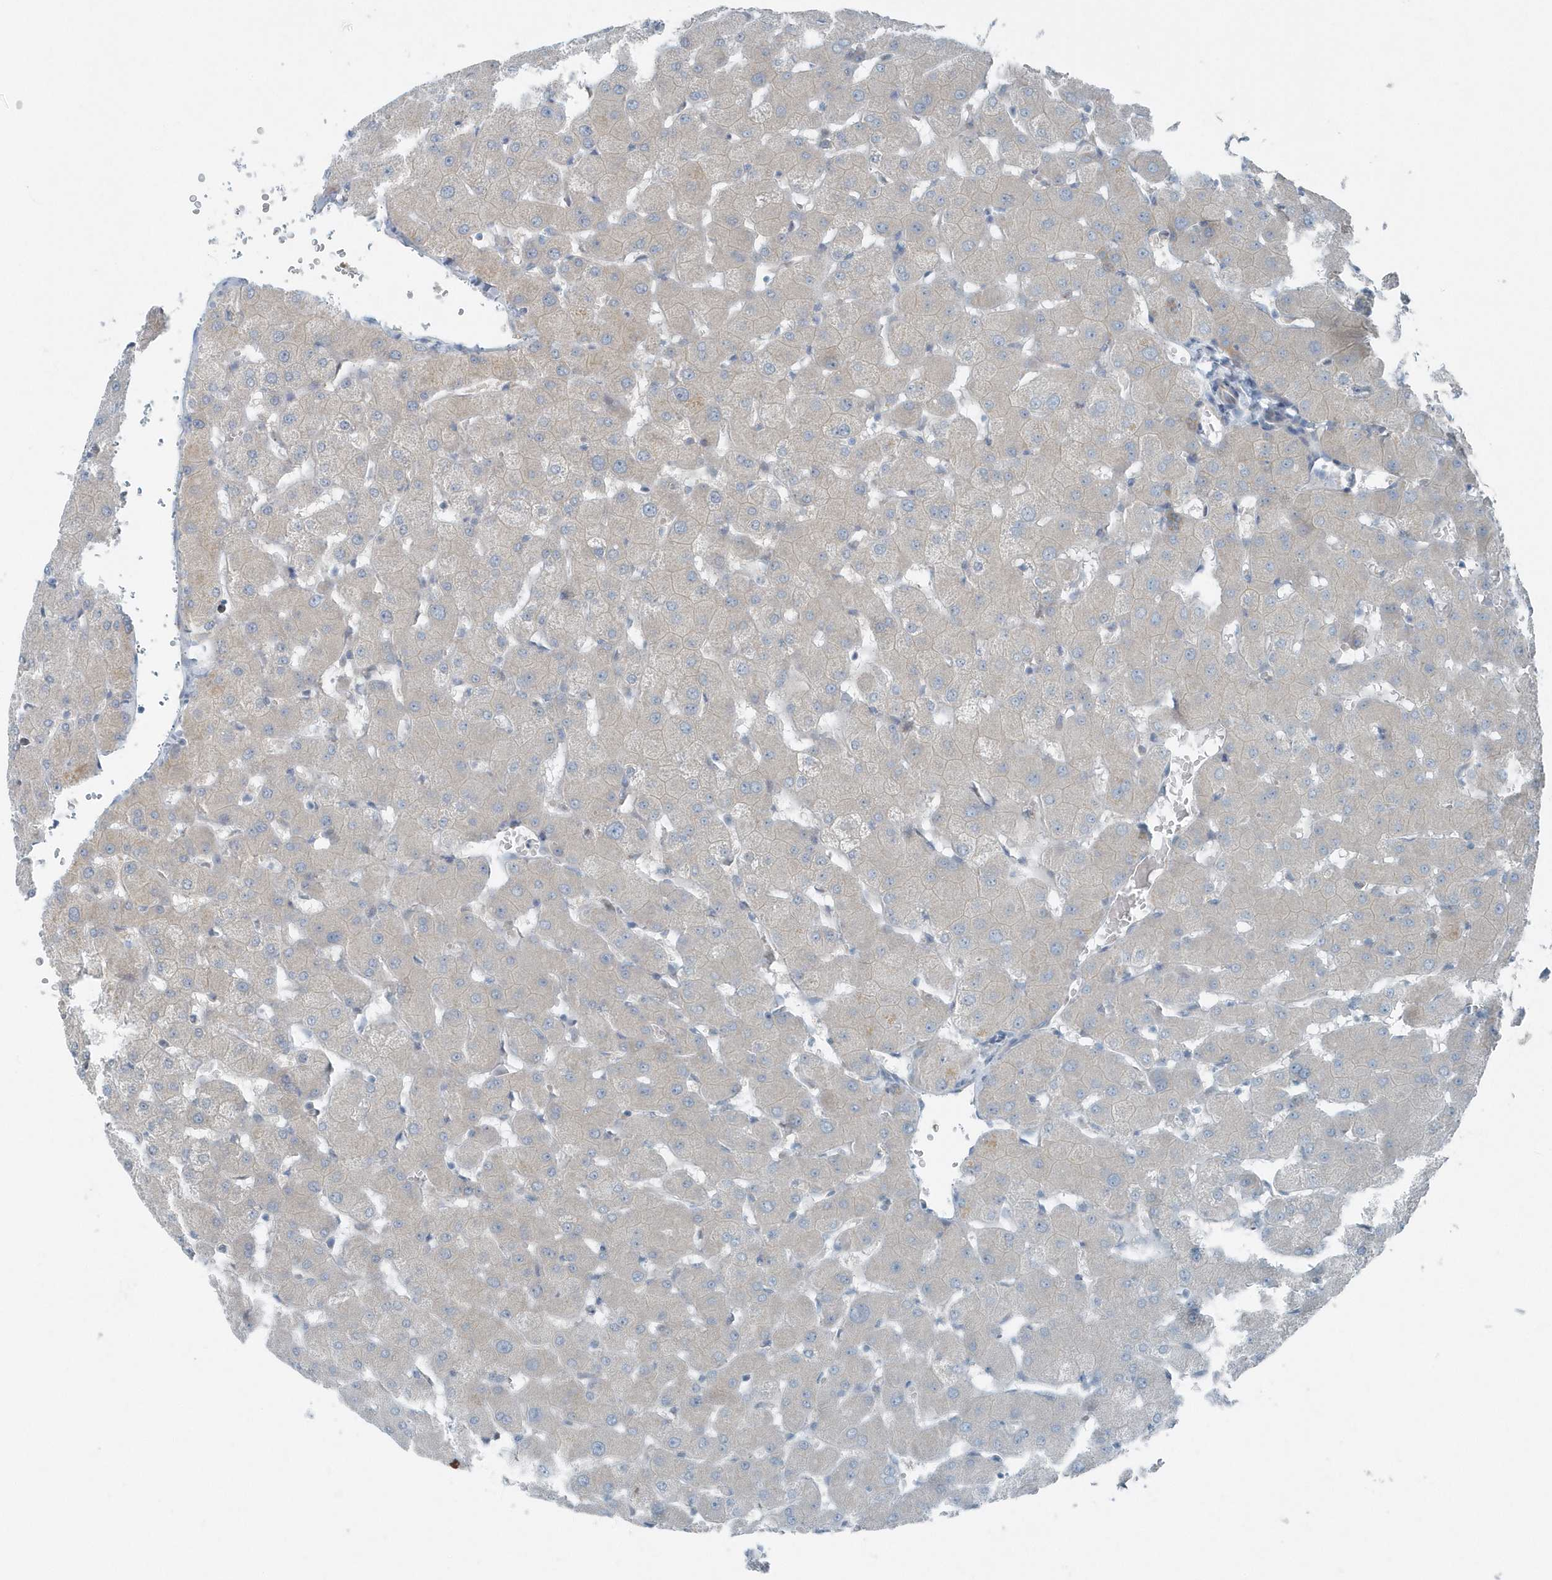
{"staining": {"intensity": "moderate", "quantity": ">75%", "location": "cytoplasmic/membranous"}, "tissue": "liver", "cell_type": "Cholangiocytes", "image_type": "normal", "snomed": [{"axis": "morphology", "description": "Normal tissue, NOS"}, {"axis": "topography", "description": "Liver"}], "caption": "High-magnification brightfield microscopy of unremarkable liver stained with DAB (3,3'-diaminobenzidine) (brown) and counterstained with hematoxylin (blue). cholangiocytes exhibit moderate cytoplasmic/membranous staining is seen in about>75% of cells.", "gene": "GCC2", "patient": {"sex": "female", "age": 63}}